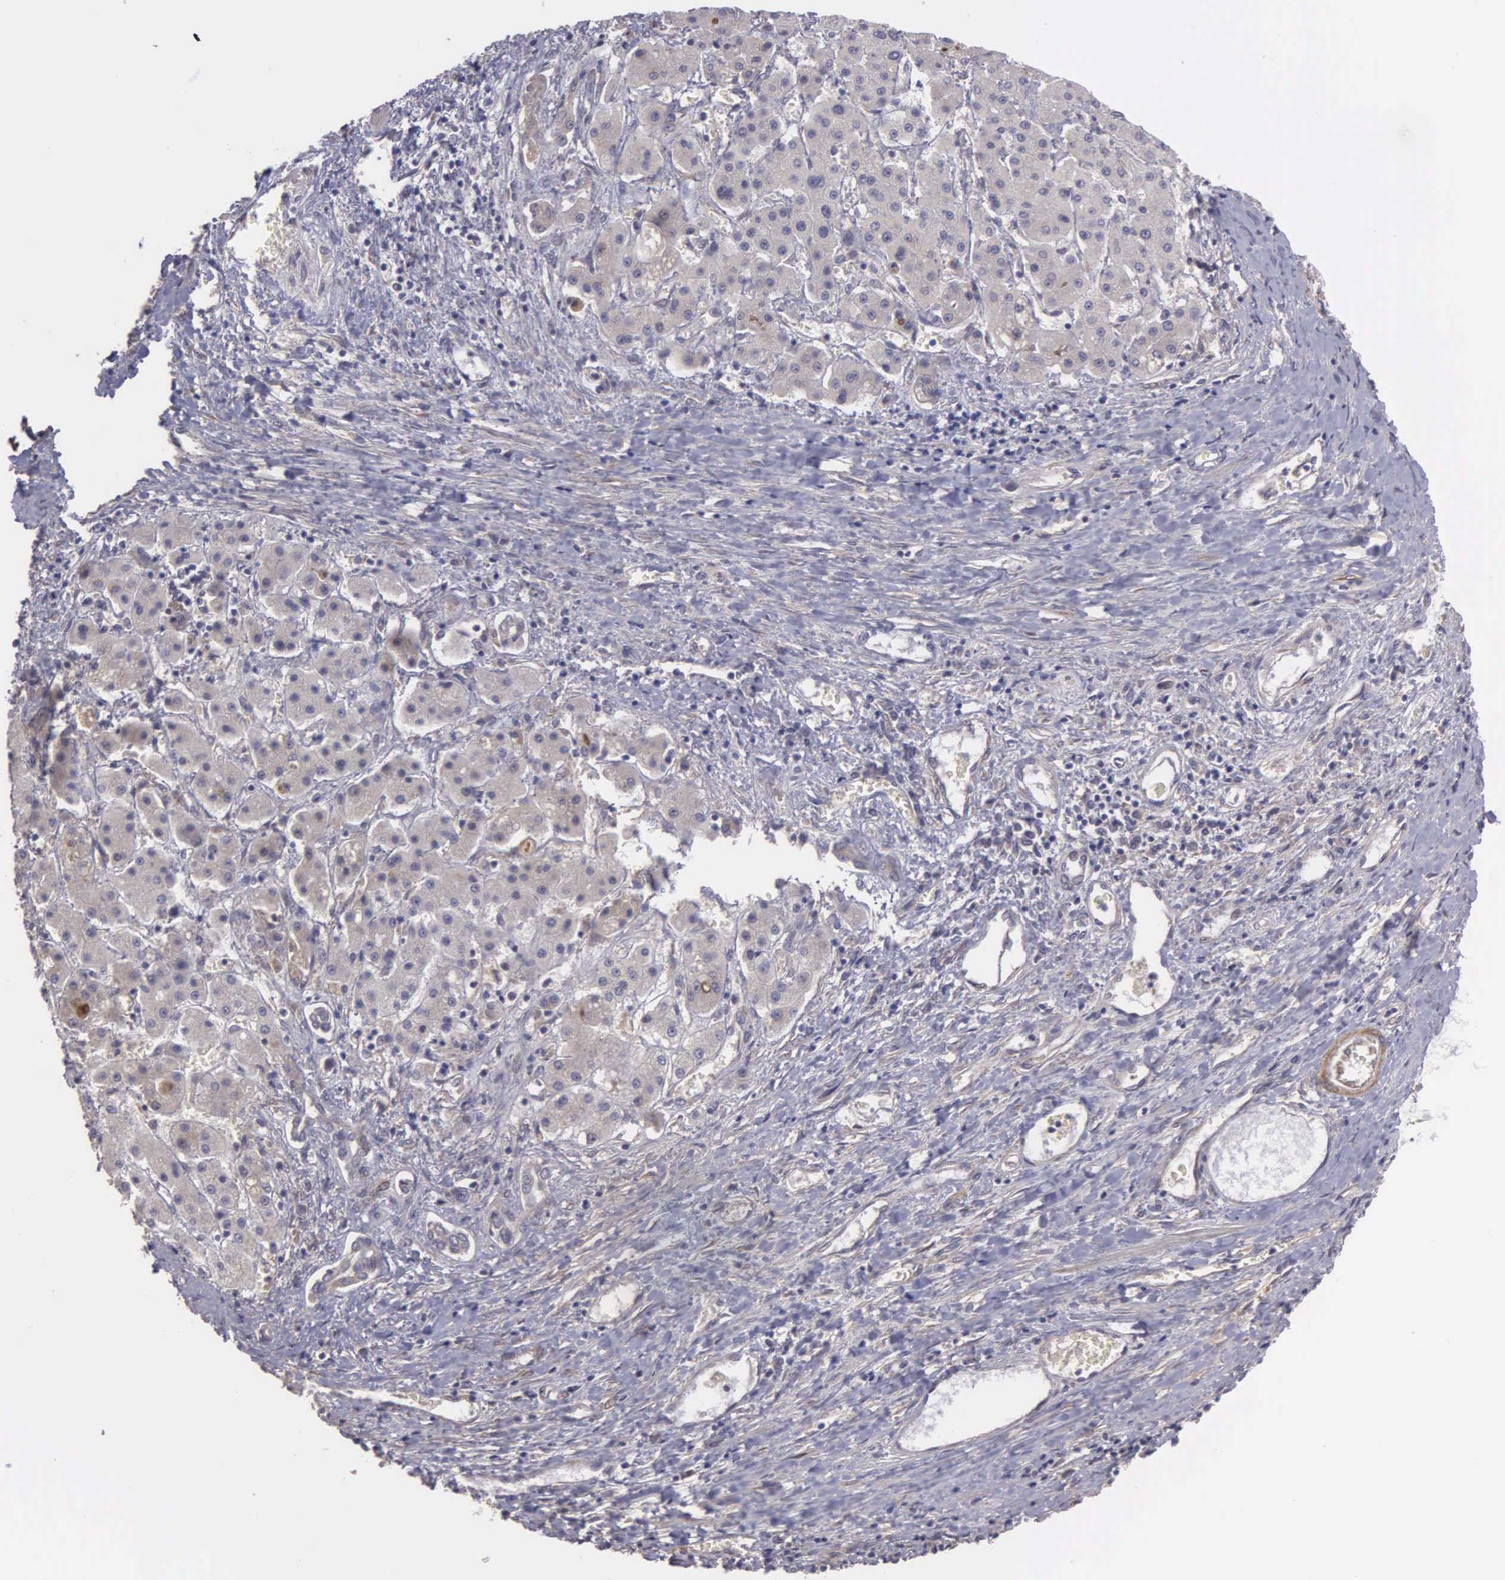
{"staining": {"intensity": "weak", "quantity": ">75%", "location": "cytoplasmic/membranous"}, "tissue": "liver cancer", "cell_type": "Tumor cells", "image_type": "cancer", "snomed": [{"axis": "morphology", "description": "Carcinoma, Hepatocellular, NOS"}, {"axis": "topography", "description": "Liver"}], "caption": "Weak cytoplasmic/membranous expression for a protein is appreciated in about >75% of tumor cells of liver hepatocellular carcinoma using immunohistochemistry.", "gene": "RTL10", "patient": {"sex": "male", "age": 24}}